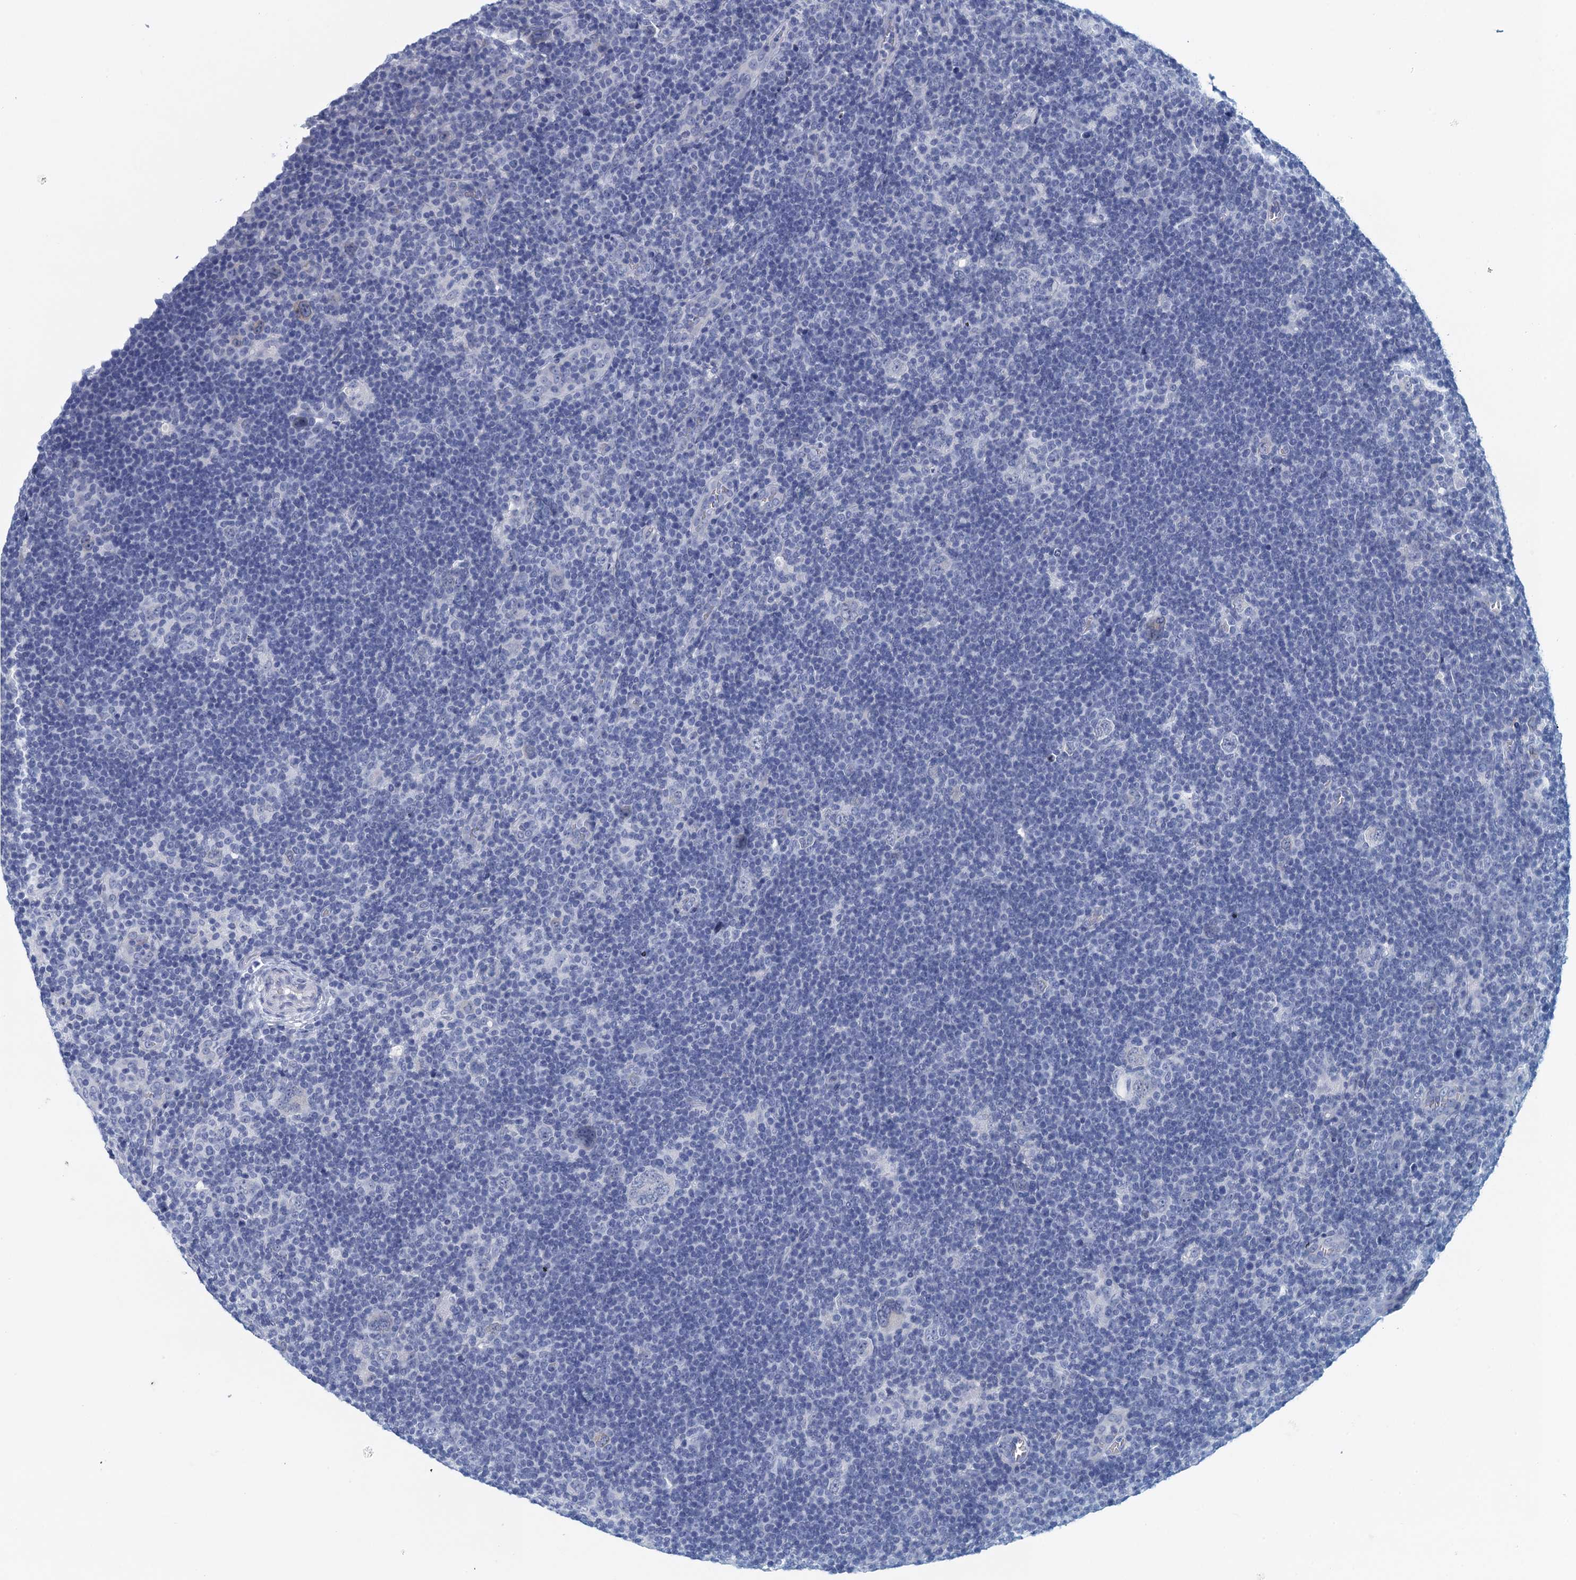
{"staining": {"intensity": "negative", "quantity": "none", "location": "none"}, "tissue": "lymphoma", "cell_type": "Tumor cells", "image_type": "cancer", "snomed": [{"axis": "morphology", "description": "Hodgkin's disease, NOS"}, {"axis": "topography", "description": "Lymph node"}], "caption": "Immunohistochemistry (IHC) photomicrograph of human lymphoma stained for a protein (brown), which shows no staining in tumor cells.", "gene": "CYP51A1", "patient": {"sex": "female", "age": 57}}